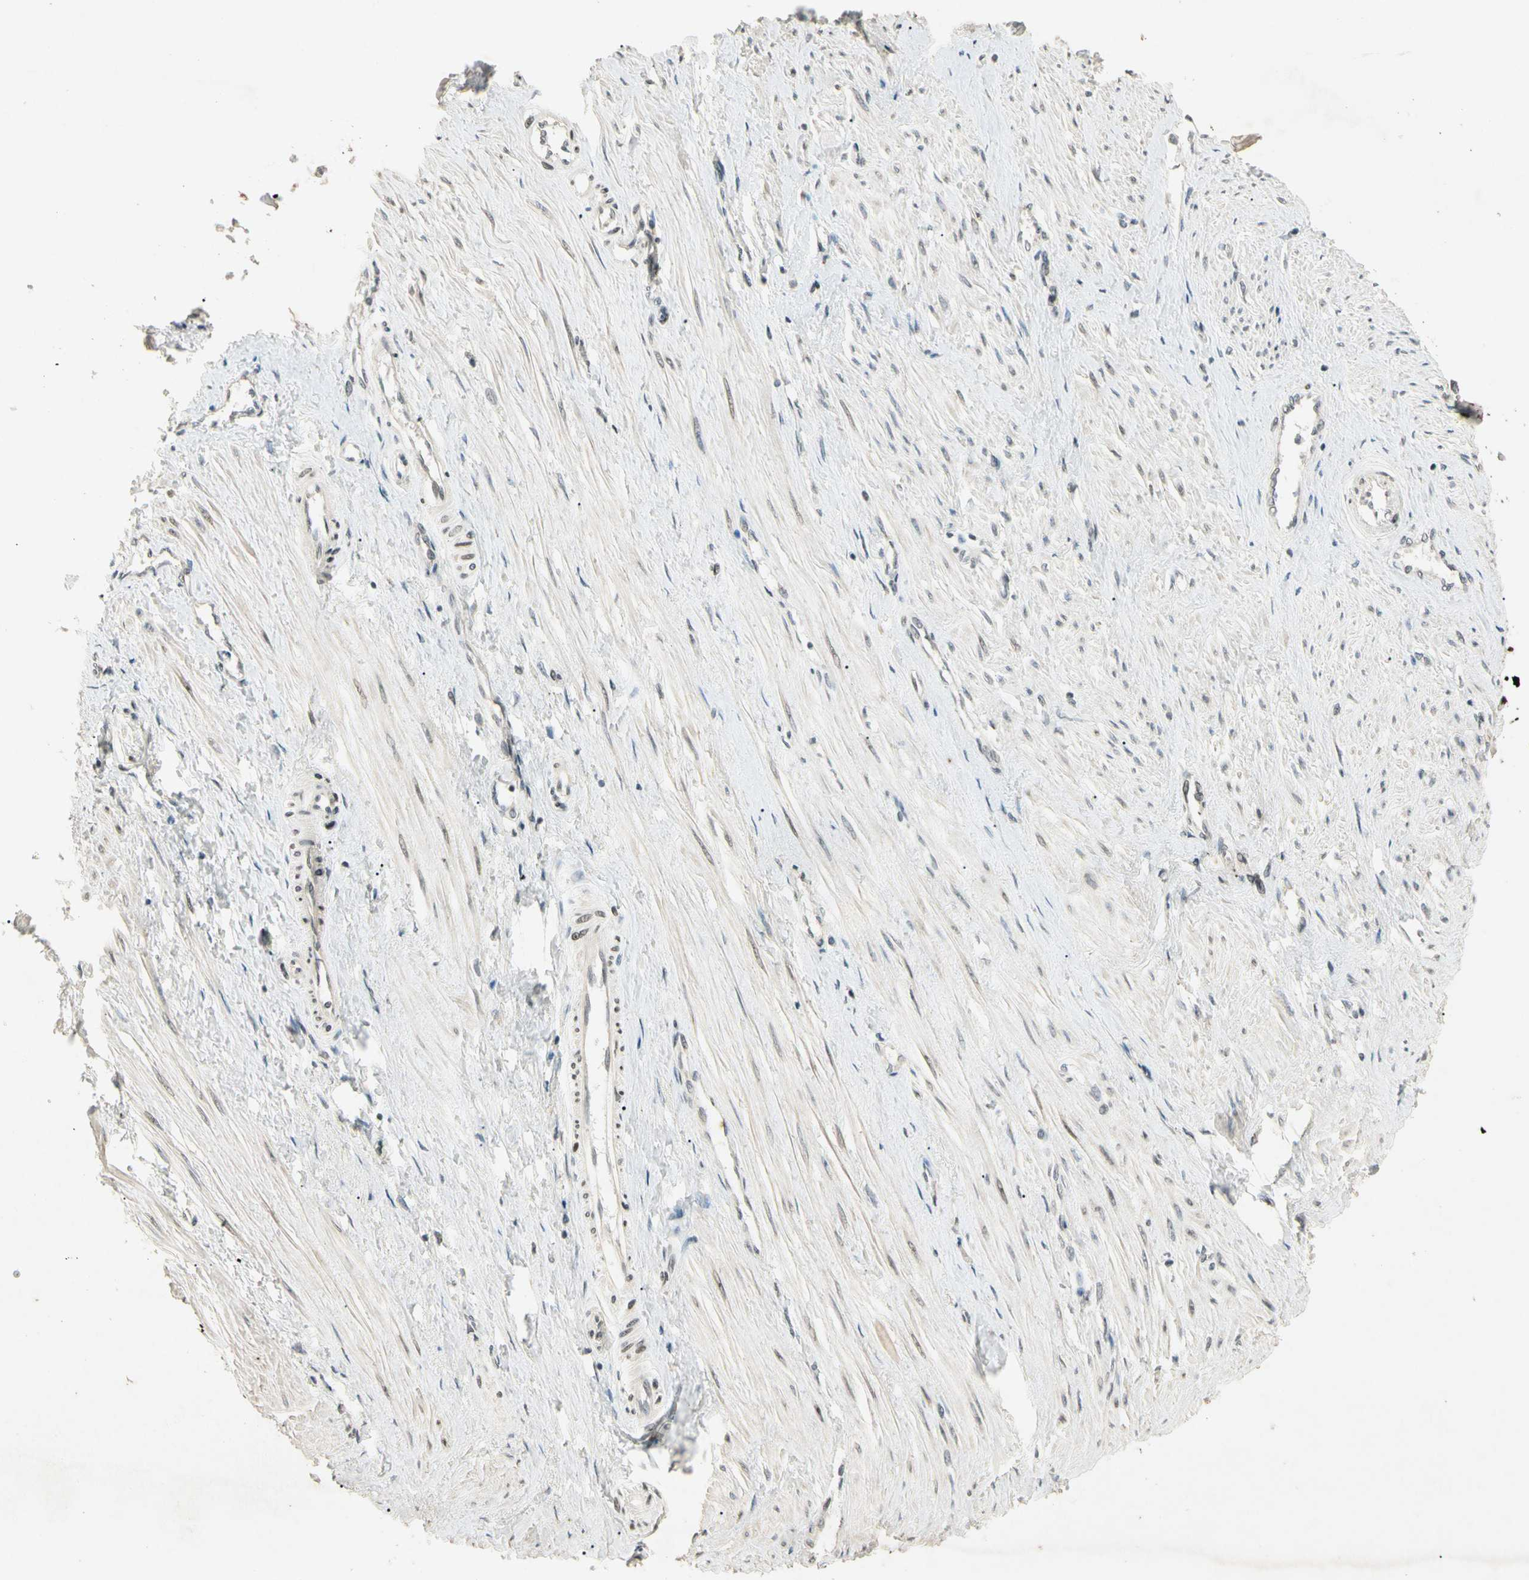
{"staining": {"intensity": "moderate", "quantity": ">75%", "location": "nuclear"}, "tissue": "smooth muscle", "cell_type": "Smooth muscle cells", "image_type": "normal", "snomed": [{"axis": "morphology", "description": "Normal tissue, NOS"}, {"axis": "topography", "description": "Smooth muscle"}, {"axis": "topography", "description": "Uterus"}], "caption": "Smooth muscle stained with a brown dye reveals moderate nuclear positive staining in about >75% of smooth muscle cells.", "gene": "ZBTB4", "patient": {"sex": "female", "age": 39}}